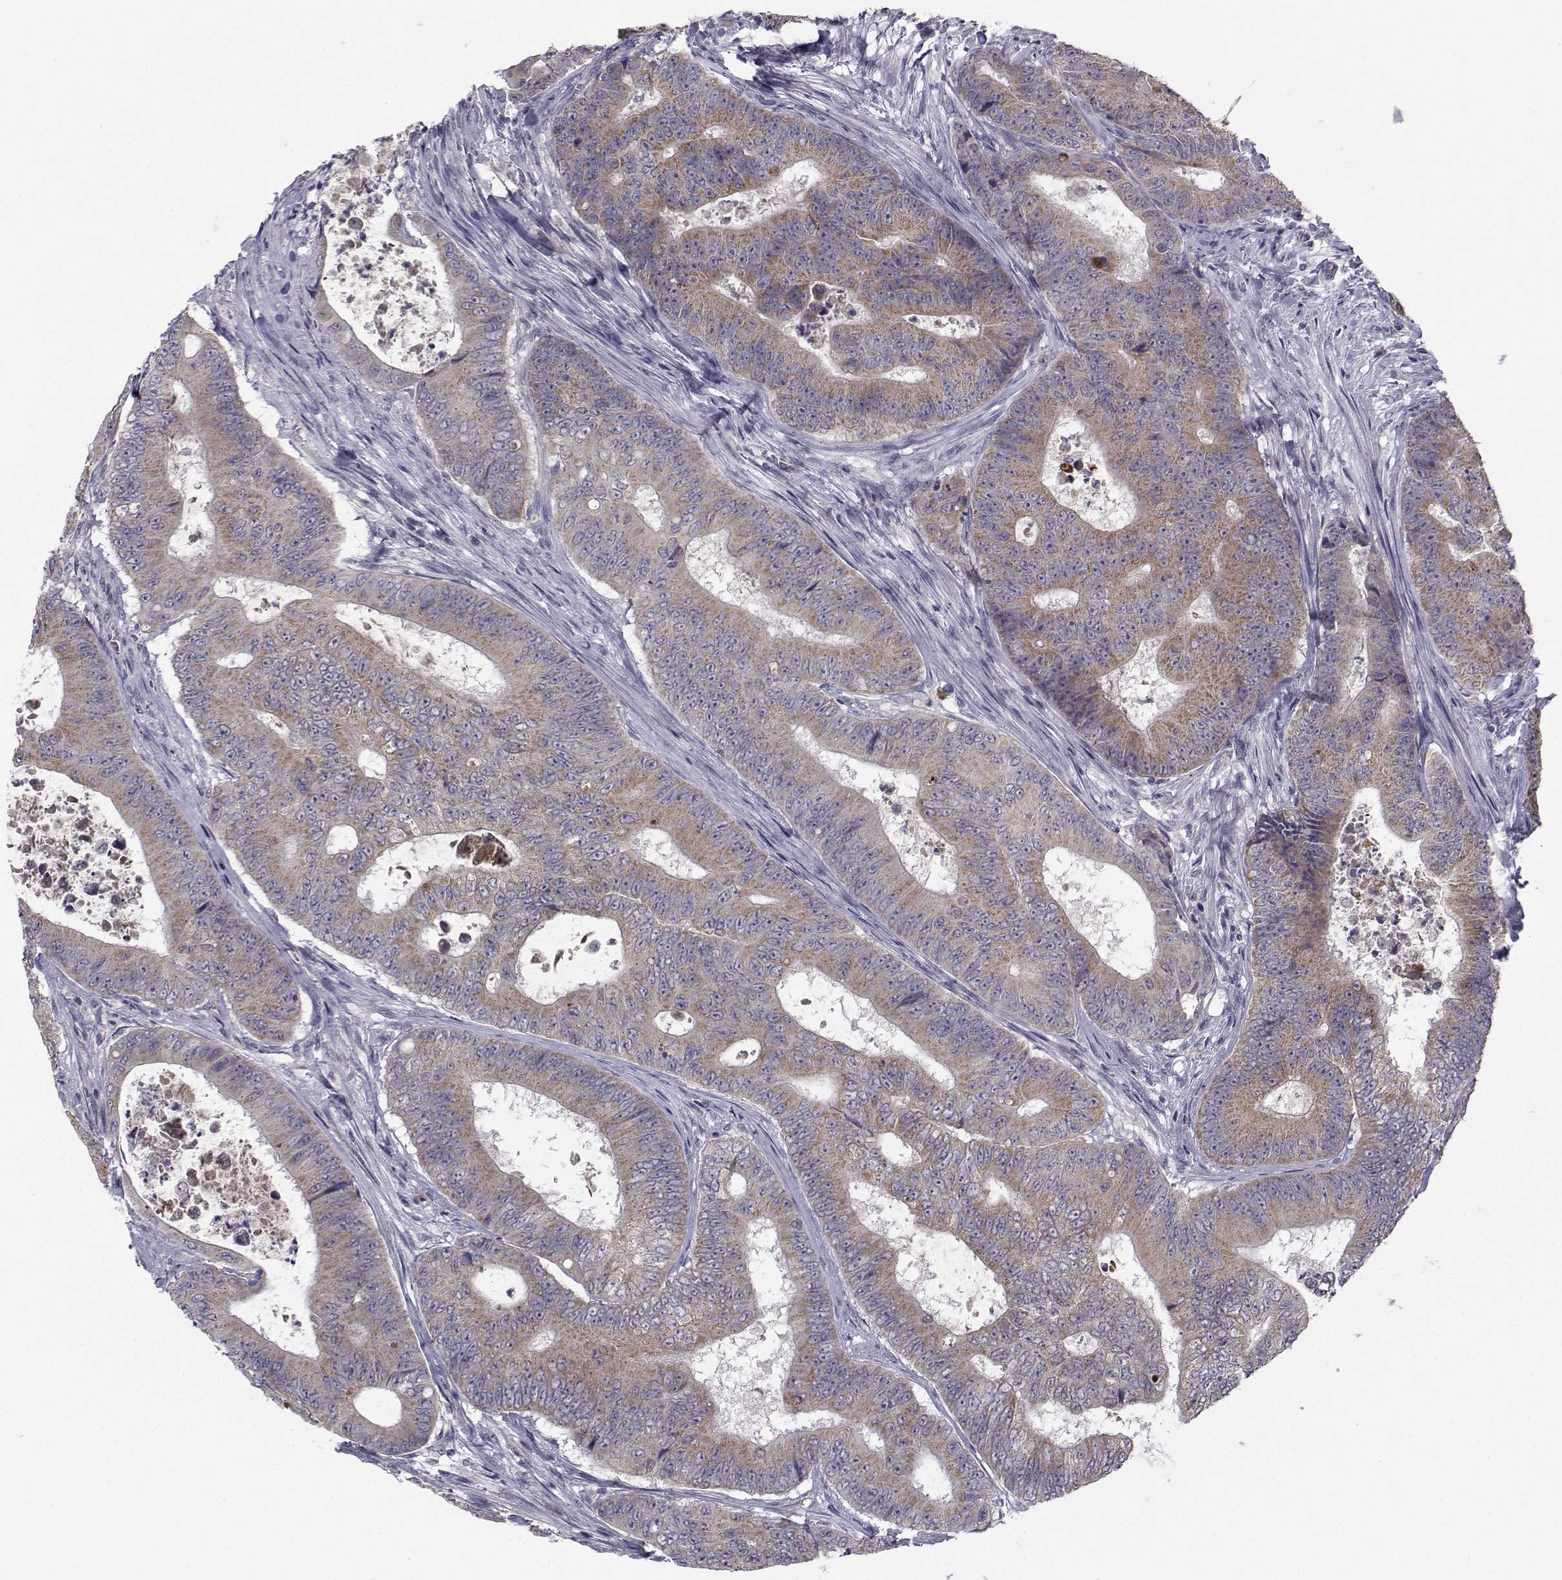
{"staining": {"intensity": "weak", "quantity": ">75%", "location": "cytoplasmic/membranous"}, "tissue": "colorectal cancer", "cell_type": "Tumor cells", "image_type": "cancer", "snomed": [{"axis": "morphology", "description": "Adenocarcinoma, NOS"}, {"axis": "topography", "description": "Colon"}], "caption": "DAB immunohistochemical staining of human colorectal cancer (adenocarcinoma) shows weak cytoplasmic/membranous protein staining in approximately >75% of tumor cells. (IHC, brightfield microscopy, high magnification).", "gene": "ANGPT1", "patient": {"sex": "female", "age": 48}}